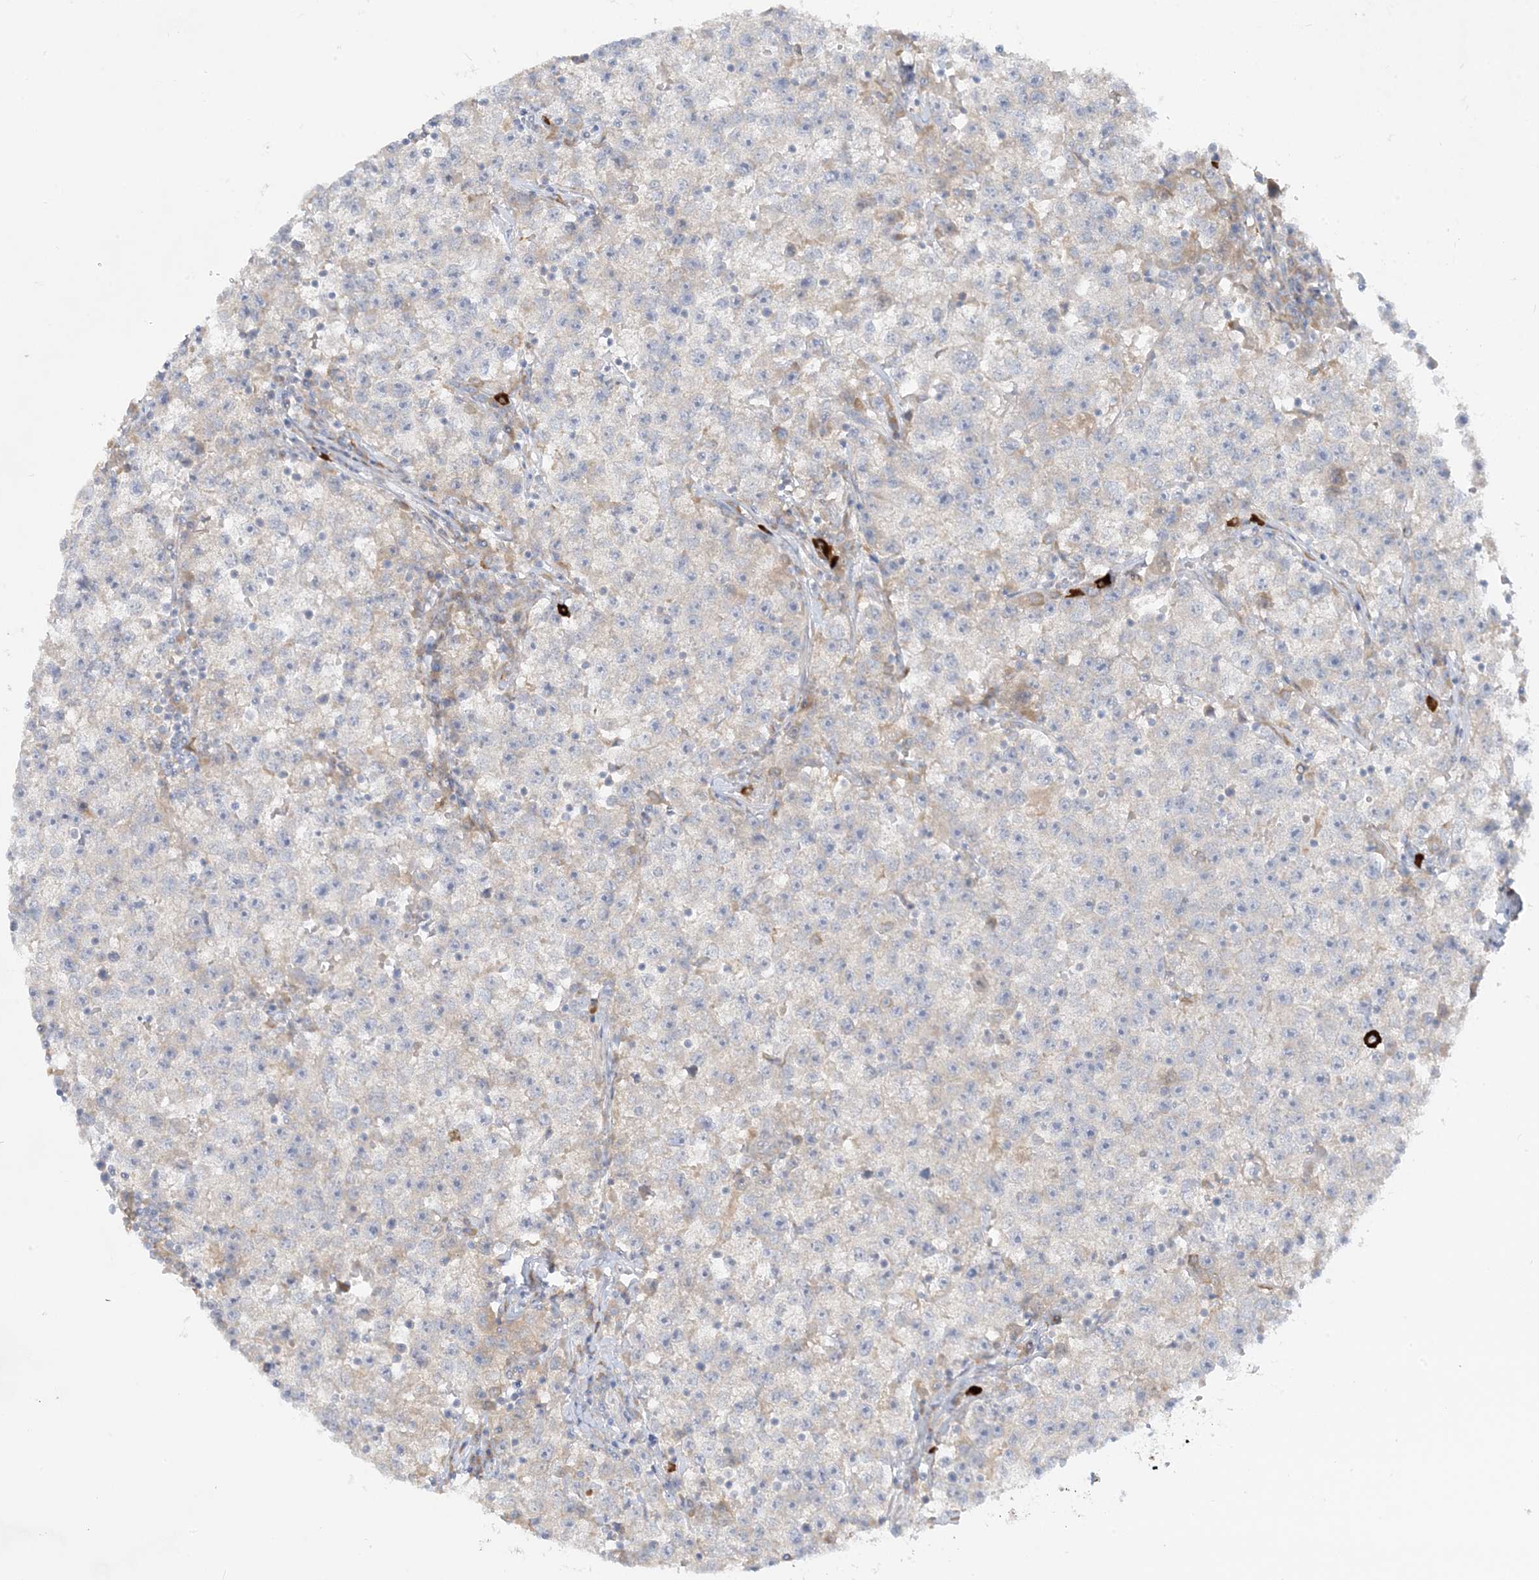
{"staining": {"intensity": "negative", "quantity": "none", "location": "none"}, "tissue": "testis cancer", "cell_type": "Tumor cells", "image_type": "cancer", "snomed": [{"axis": "morphology", "description": "Seminoma, NOS"}, {"axis": "topography", "description": "Testis"}], "caption": "A high-resolution micrograph shows immunohistochemistry staining of seminoma (testis), which displays no significant staining in tumor cells.", "gene": "THADA", "patient": {"sex": "male", "age": 22}}